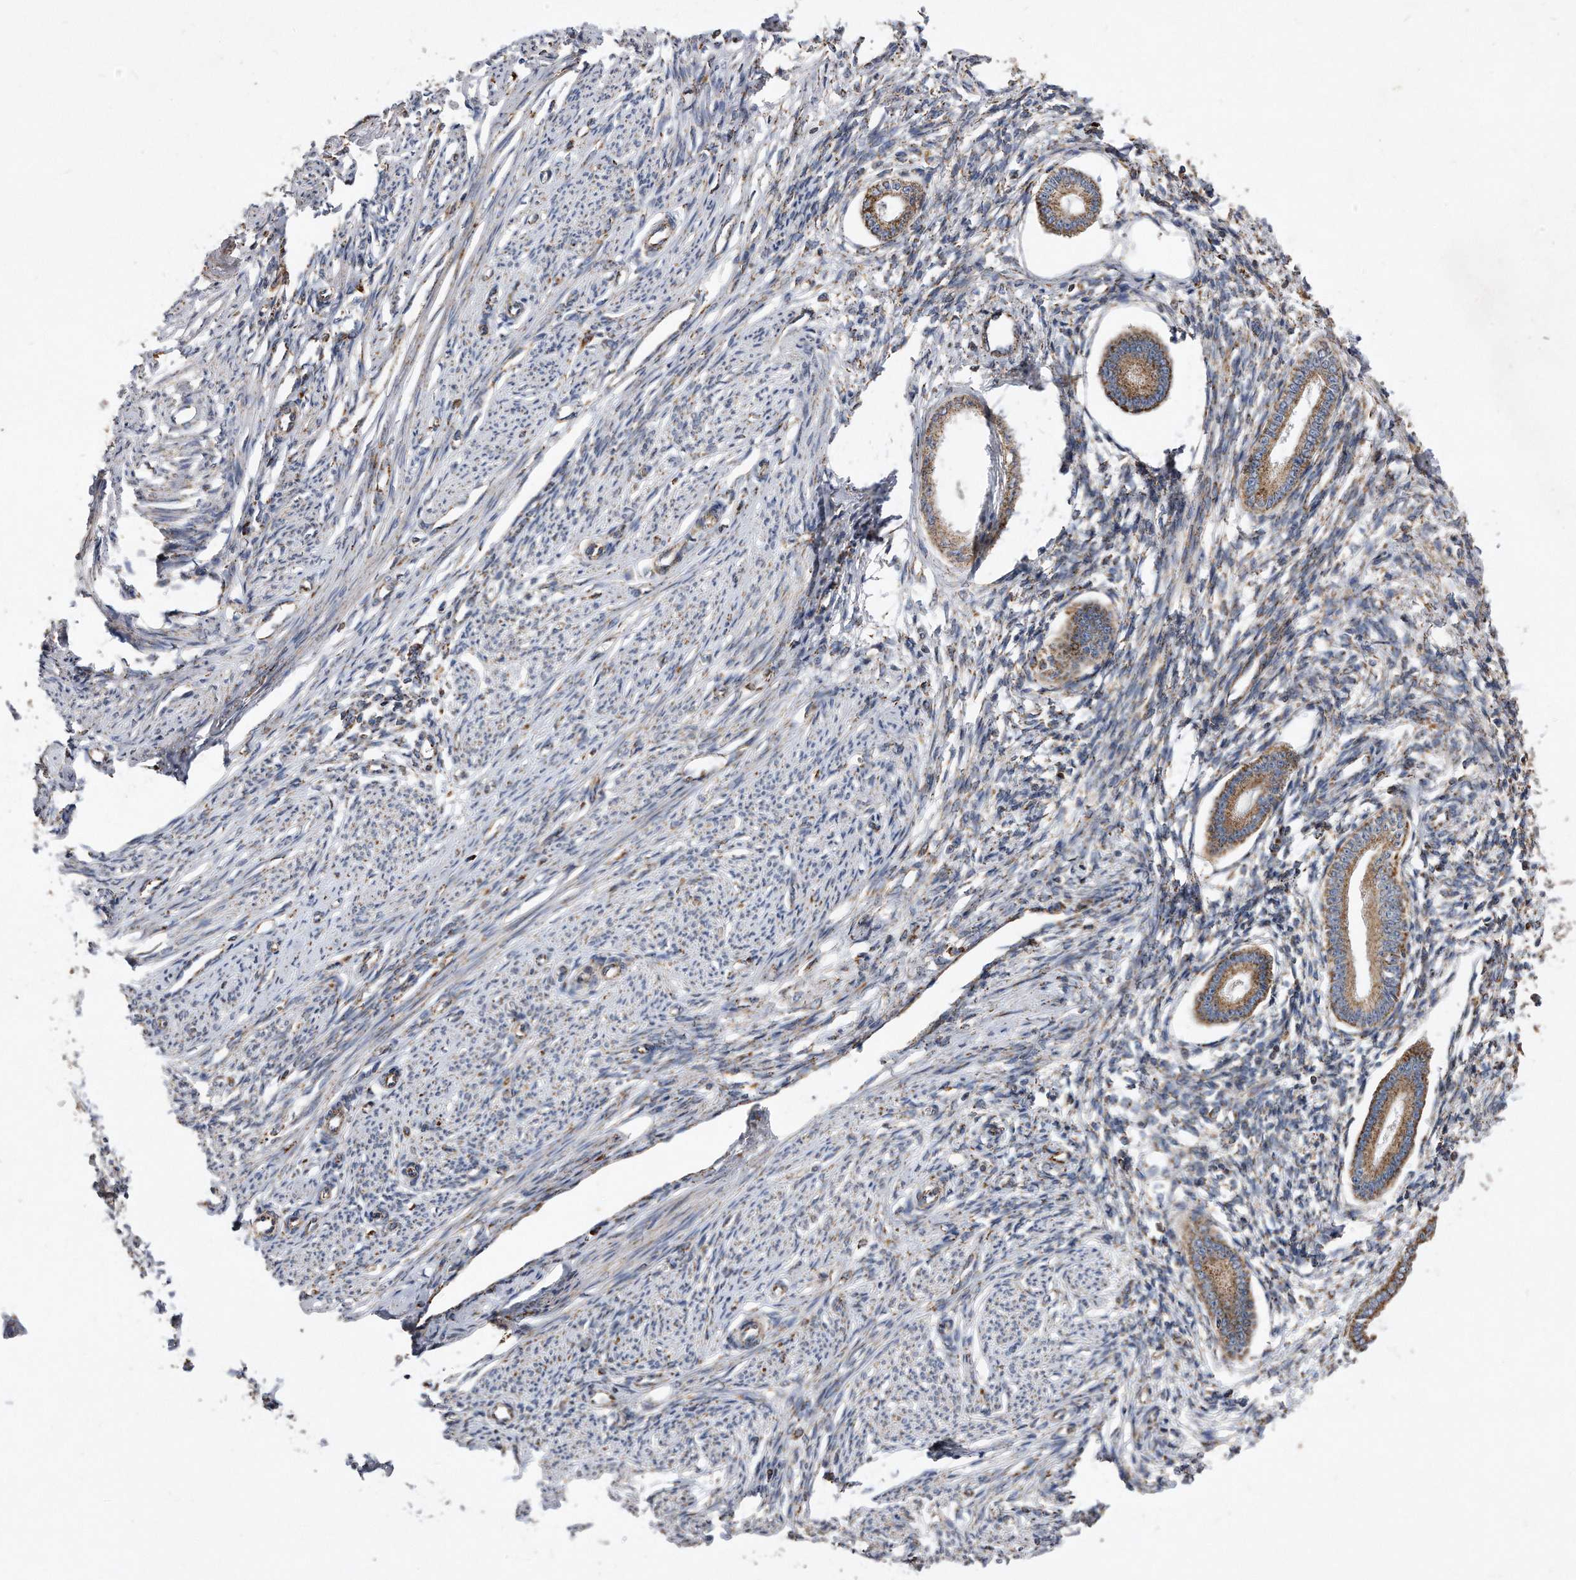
{"staining": {"intensity": "negative", "quantity": "none", "location": "none"}, "tissue": "endometrium", "cell_type": "Cells in endometrial stroma", "image_type": "normal", "snomed": [{"axis": "morphology", "description": "Normal tissue, NOS"}, {"axis": "topography", "description": "Endometrium"}], "caption": "Endometrium stained for a protein using immunohistochemistry (IHC) reveals no expression cells in endometrial stroma.", "gene": "PPP5C", "patient": {"sex": "female", "age": 56}}